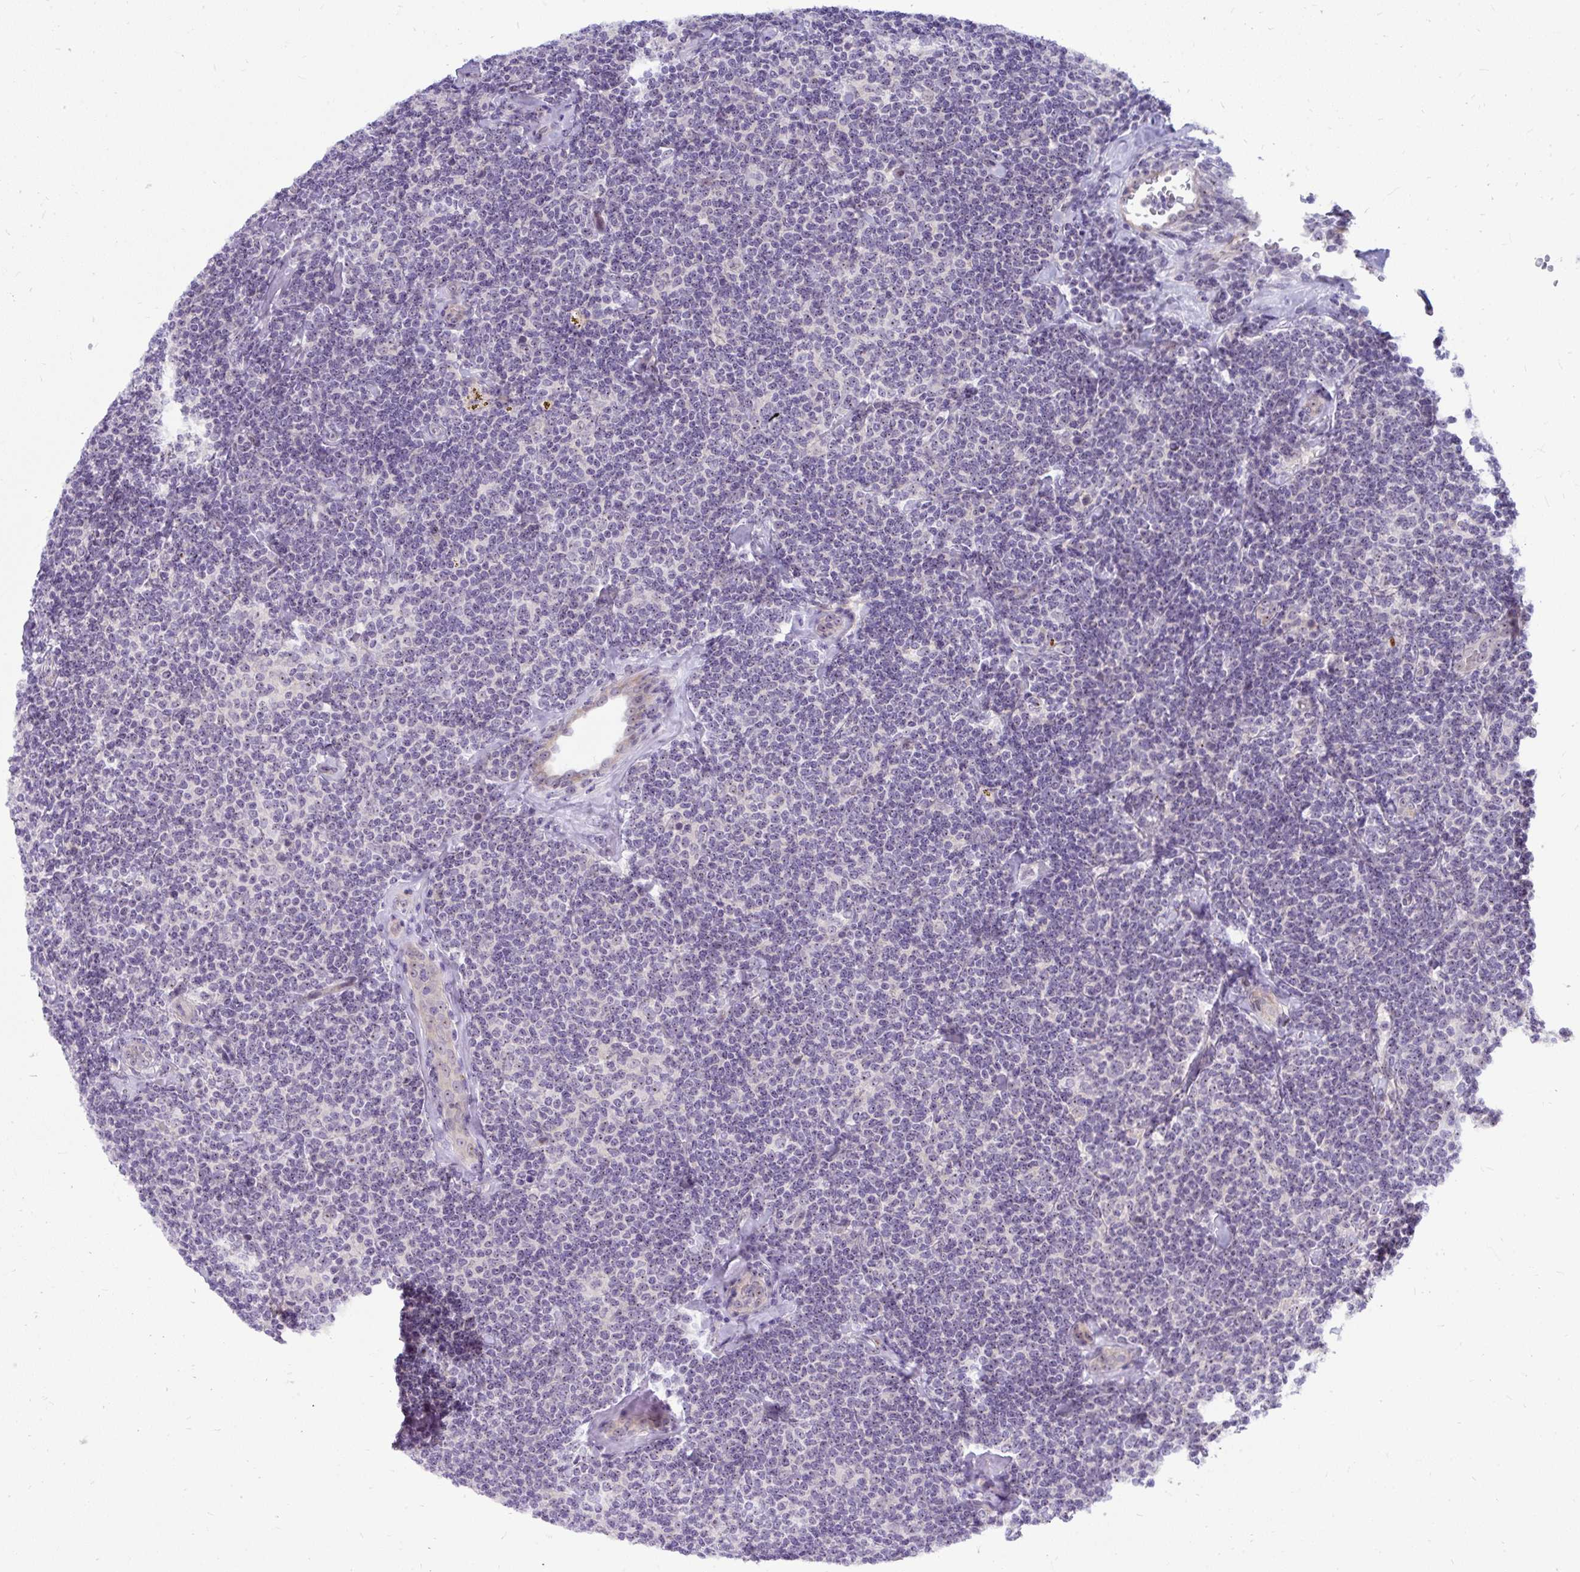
{"staining": {"intensity": "weak", "quantity": "<25%", "location": "nuclear"}, "tissue": "lymphoma", "cell_type": "Tumor cells", "image_type": "cancer", "snomed": [{"axis": "morphology", "description": "Malignant lymphoma, non-Hodgkin's type, Low grade"}, {"axis": "topography", "description": "Lymph node"}], "caption": "Immunohistochemistry of low-grade malignant lymphoma, non-Hodgkin's type exhibits no staining in tumor cells.", "gene": "MUS81", "patient": {"sex": "female", "age": 56}}